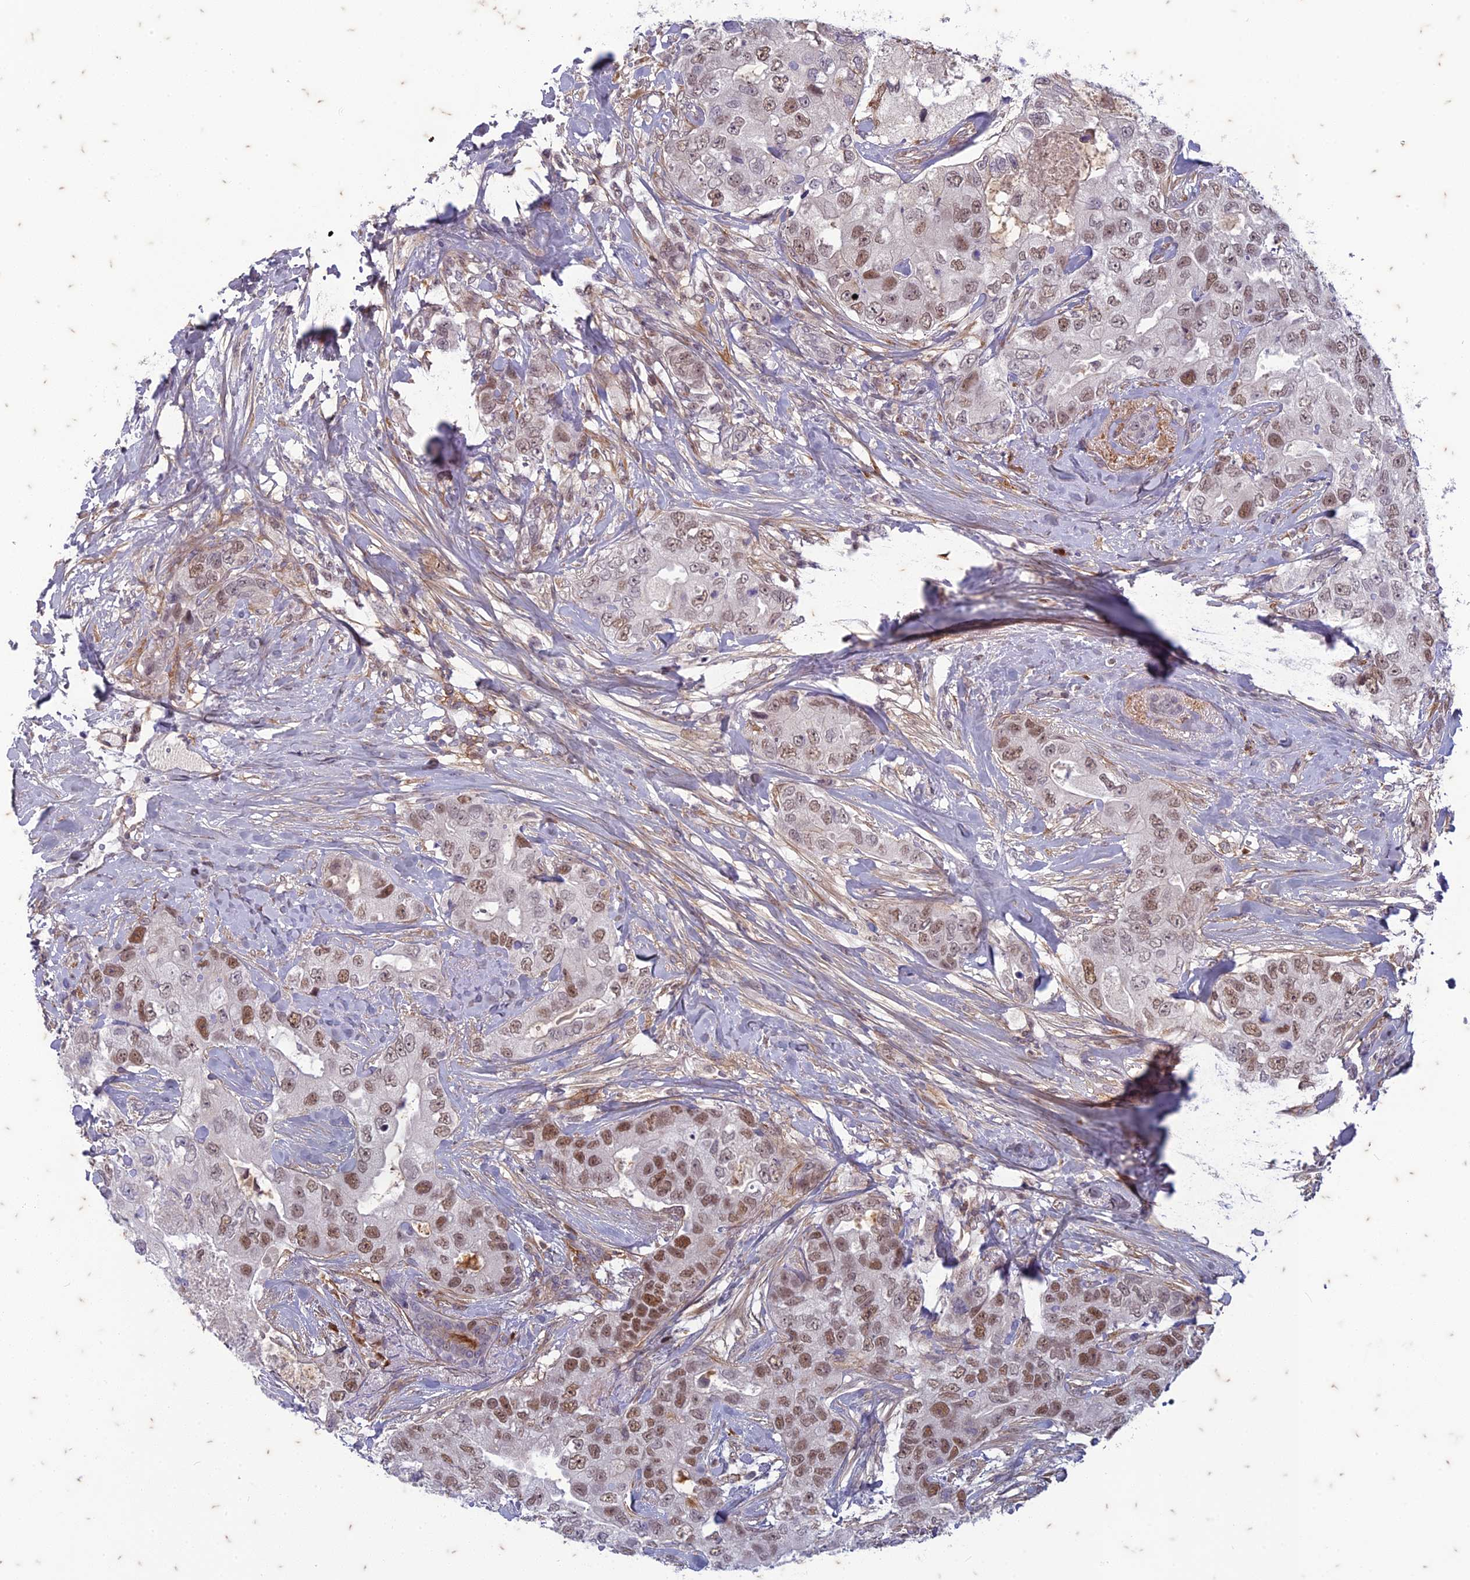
{"staining": {"intensity": "moderate", "quantity": "25%-75%", "location": "nuclear"}, "tissue": "breast cancer", "cell_type": "Tumor cells", "image_type": "cancer", "snomed": [{"axis": "morphology", "description": "Duct carcinoma"}, {"axis": "topography", "description": "Breast"}], "caption": "Immunohistochemistry micrograph of neoplastic tissue: intraductal carcinoma (breast) stained using IHC shows medium levels of moderate protein expression localized specifically in the nuclear of tumor cells, appearing as a nuclear brown color.", "gene": "PABPN1L", "patient": {"sex": "female", "age": 62}}